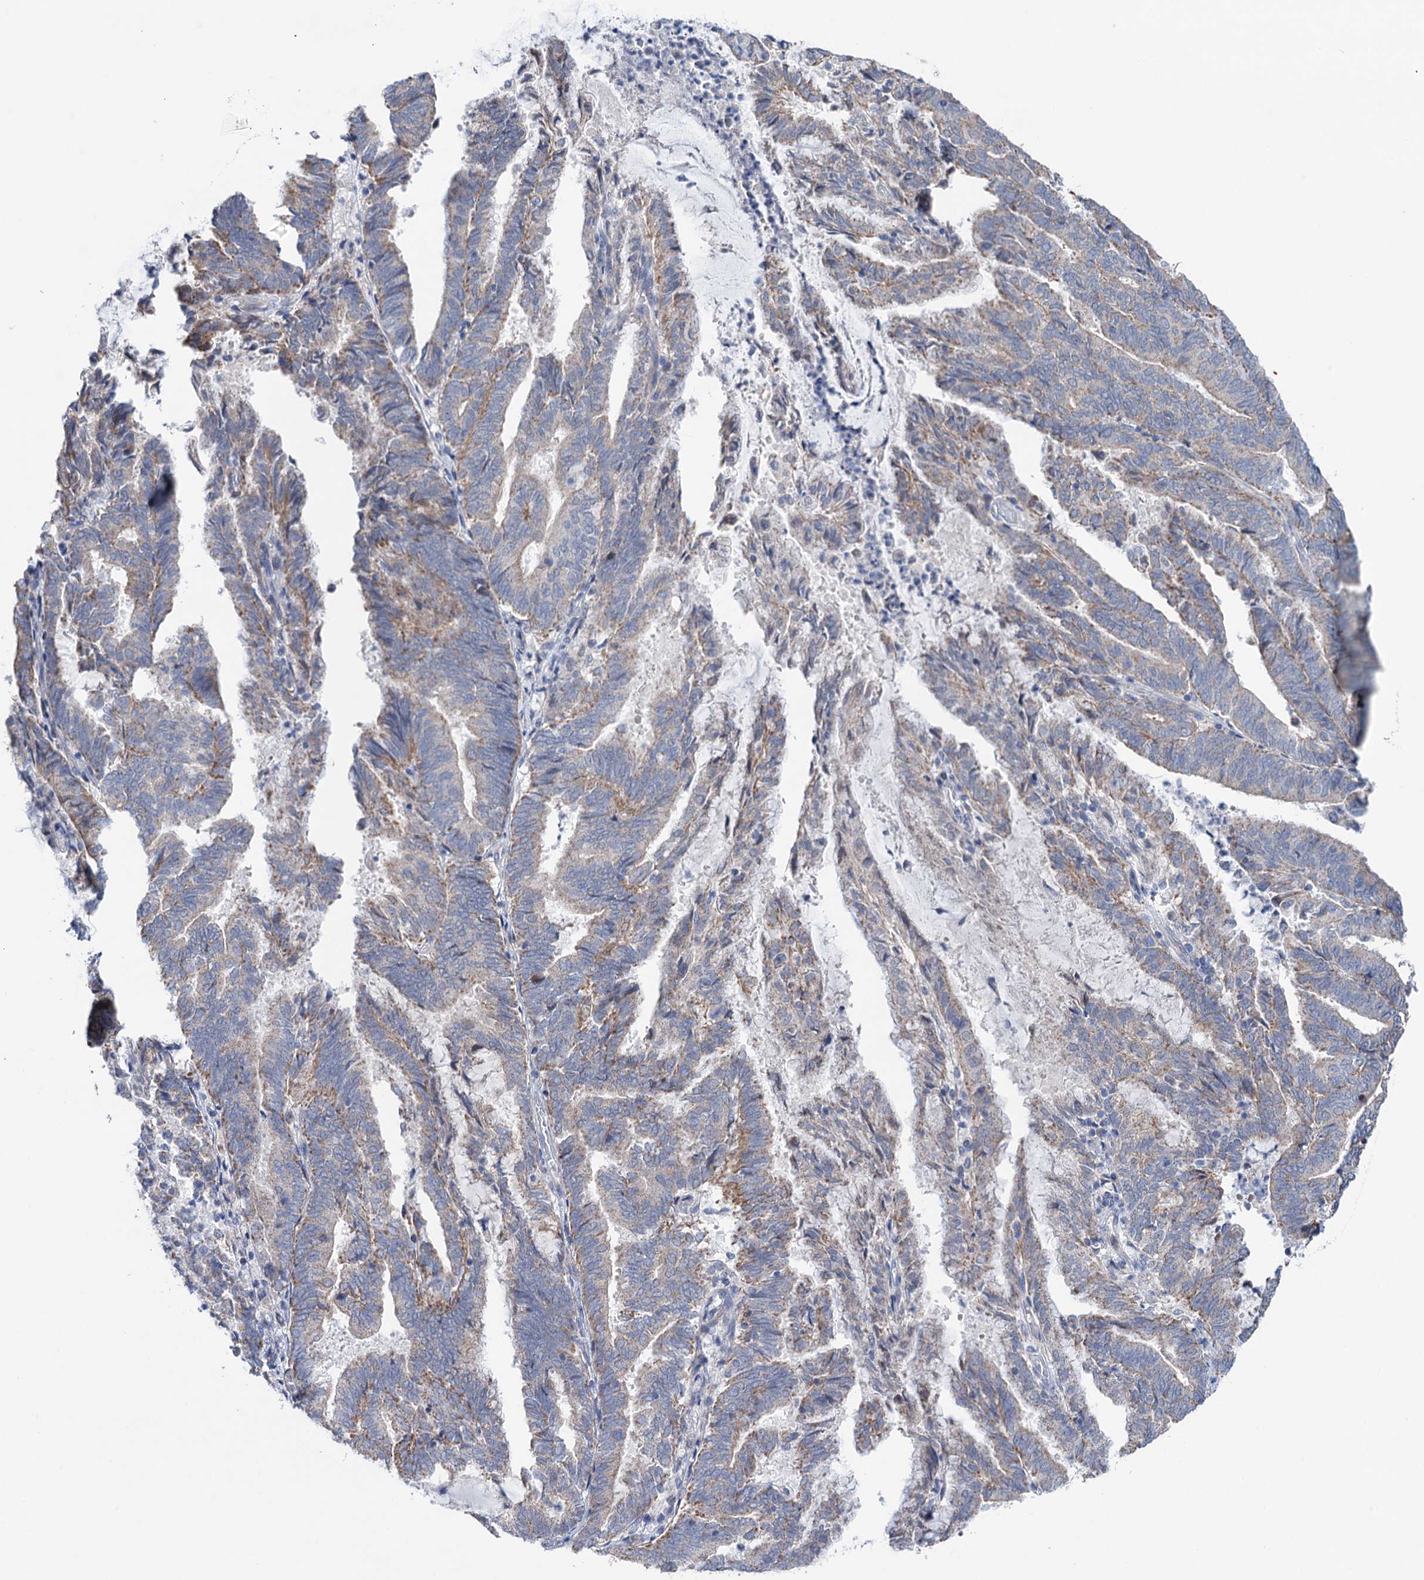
{"staining": {"intensity": "moderate", "quantity": "25%-75%", "location": "cytoplasmic/membranous"}, "tissue": "endometrial cancer", "cell_type": "Tumor cells", "image_type": "cancer", "snomed": [{"axis": "morphology", "description": "Adenocarcinoma, NOS"}, {"axis": "topography", "description": "Endometrium"}], "caption": "Tumor cells demonstrate medium levels of moderate cytoplasmic/membranous positivity in approximately 25%-75% of cells in human endometrial cancer.", "gene": "SUCLA2", "patient": {"sex": "female", "age": 80}}